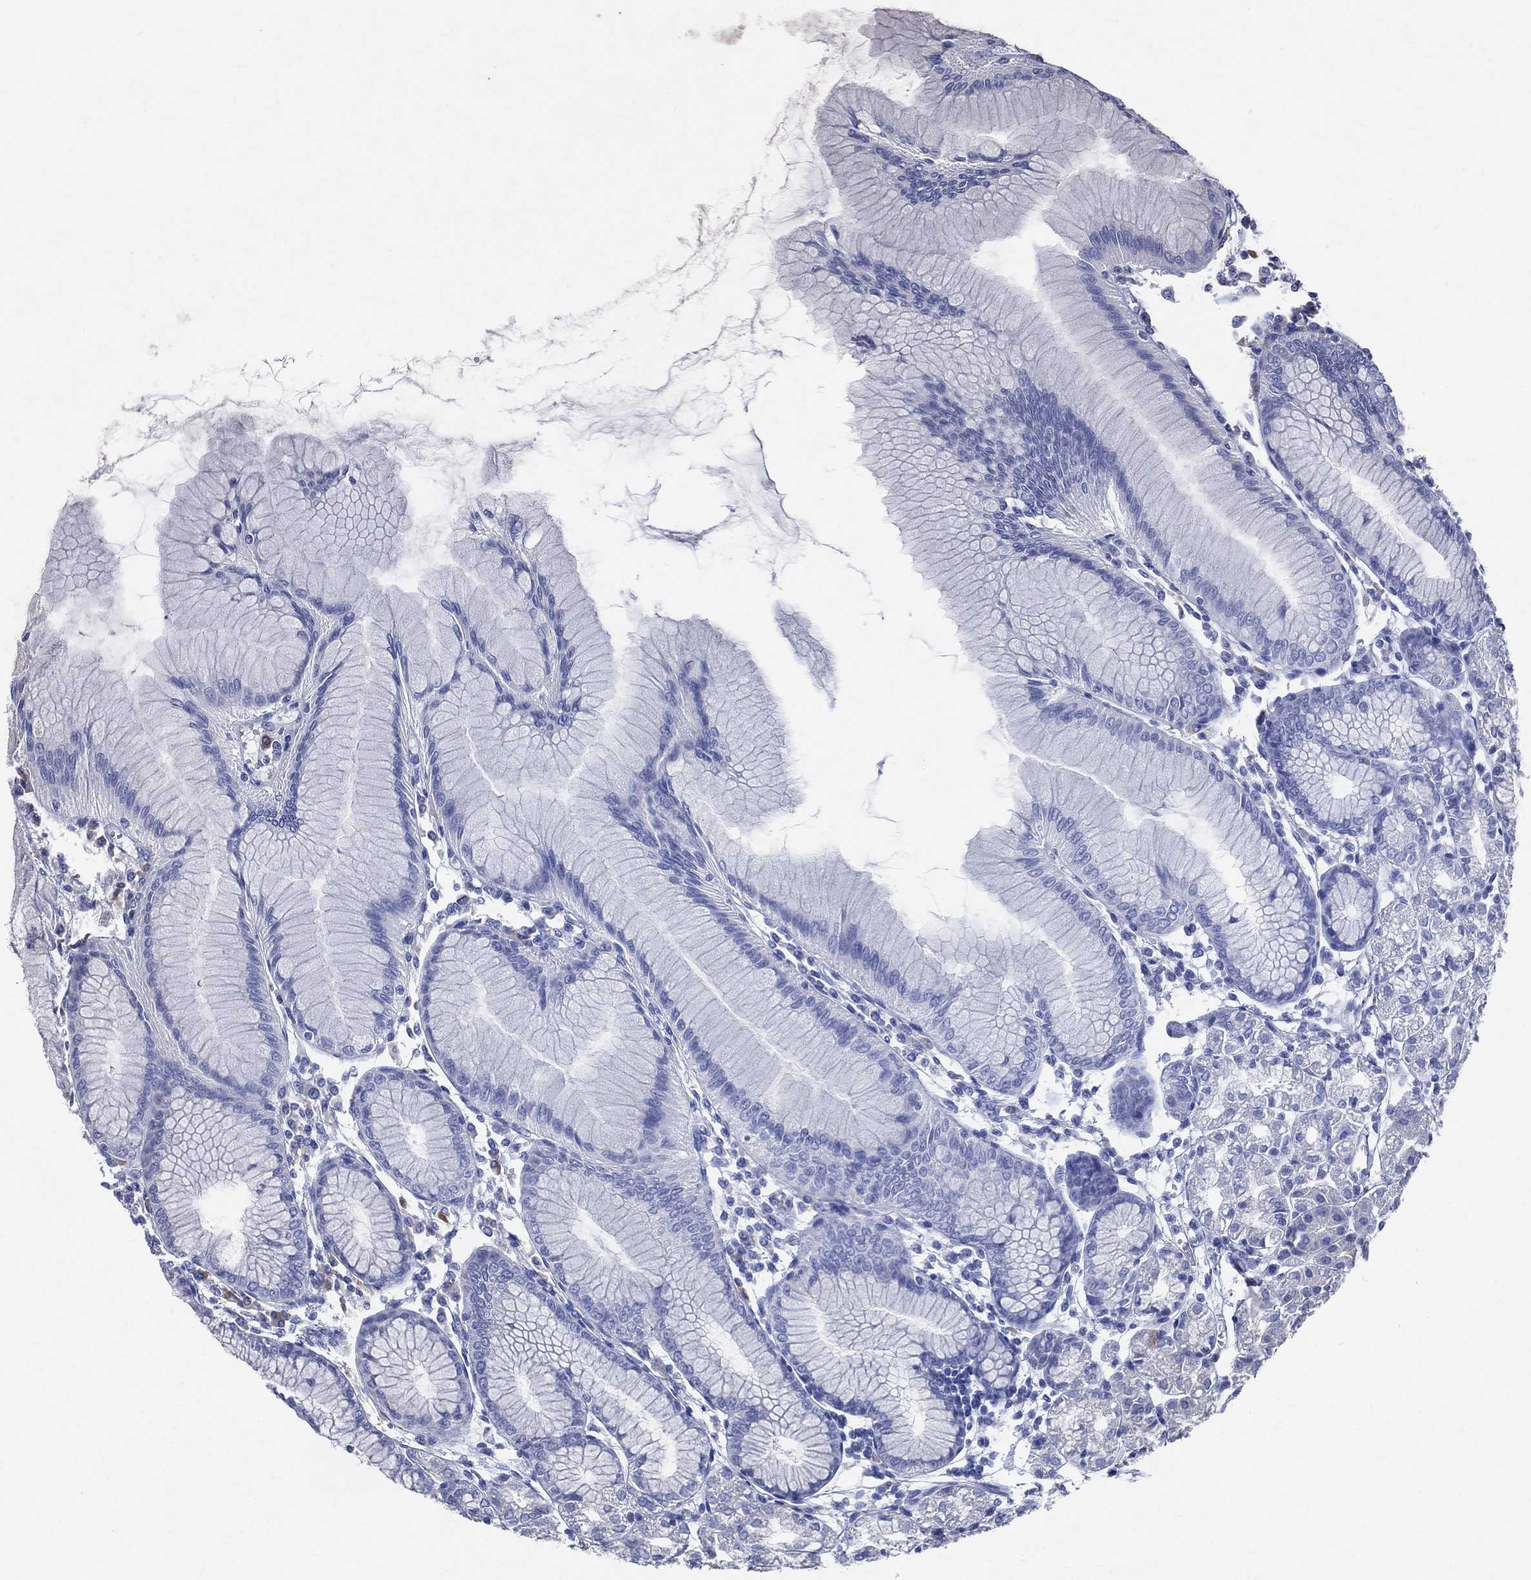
{"staining": {"intensity": "moderate", "quantity": "<25%", "location": "cytoplasmic/membranous"}, "tissue": "stomach", "cell_type": "Glandular cells", "image_type": "normal", "snomed": [{"axis": "morphology", "description": "Normal tissue, NOS"}, {"axis": "topography", "description": "Stomach"}], "caption": "A histopathology image showing moderate cytoplasmic/membranous positivity in about <25% of glandular cells in normal stomach, as visualized by brown immunohistochemical staining.", "gene": "CCDC159", "patient": {"sex": "female", "age": 57}}